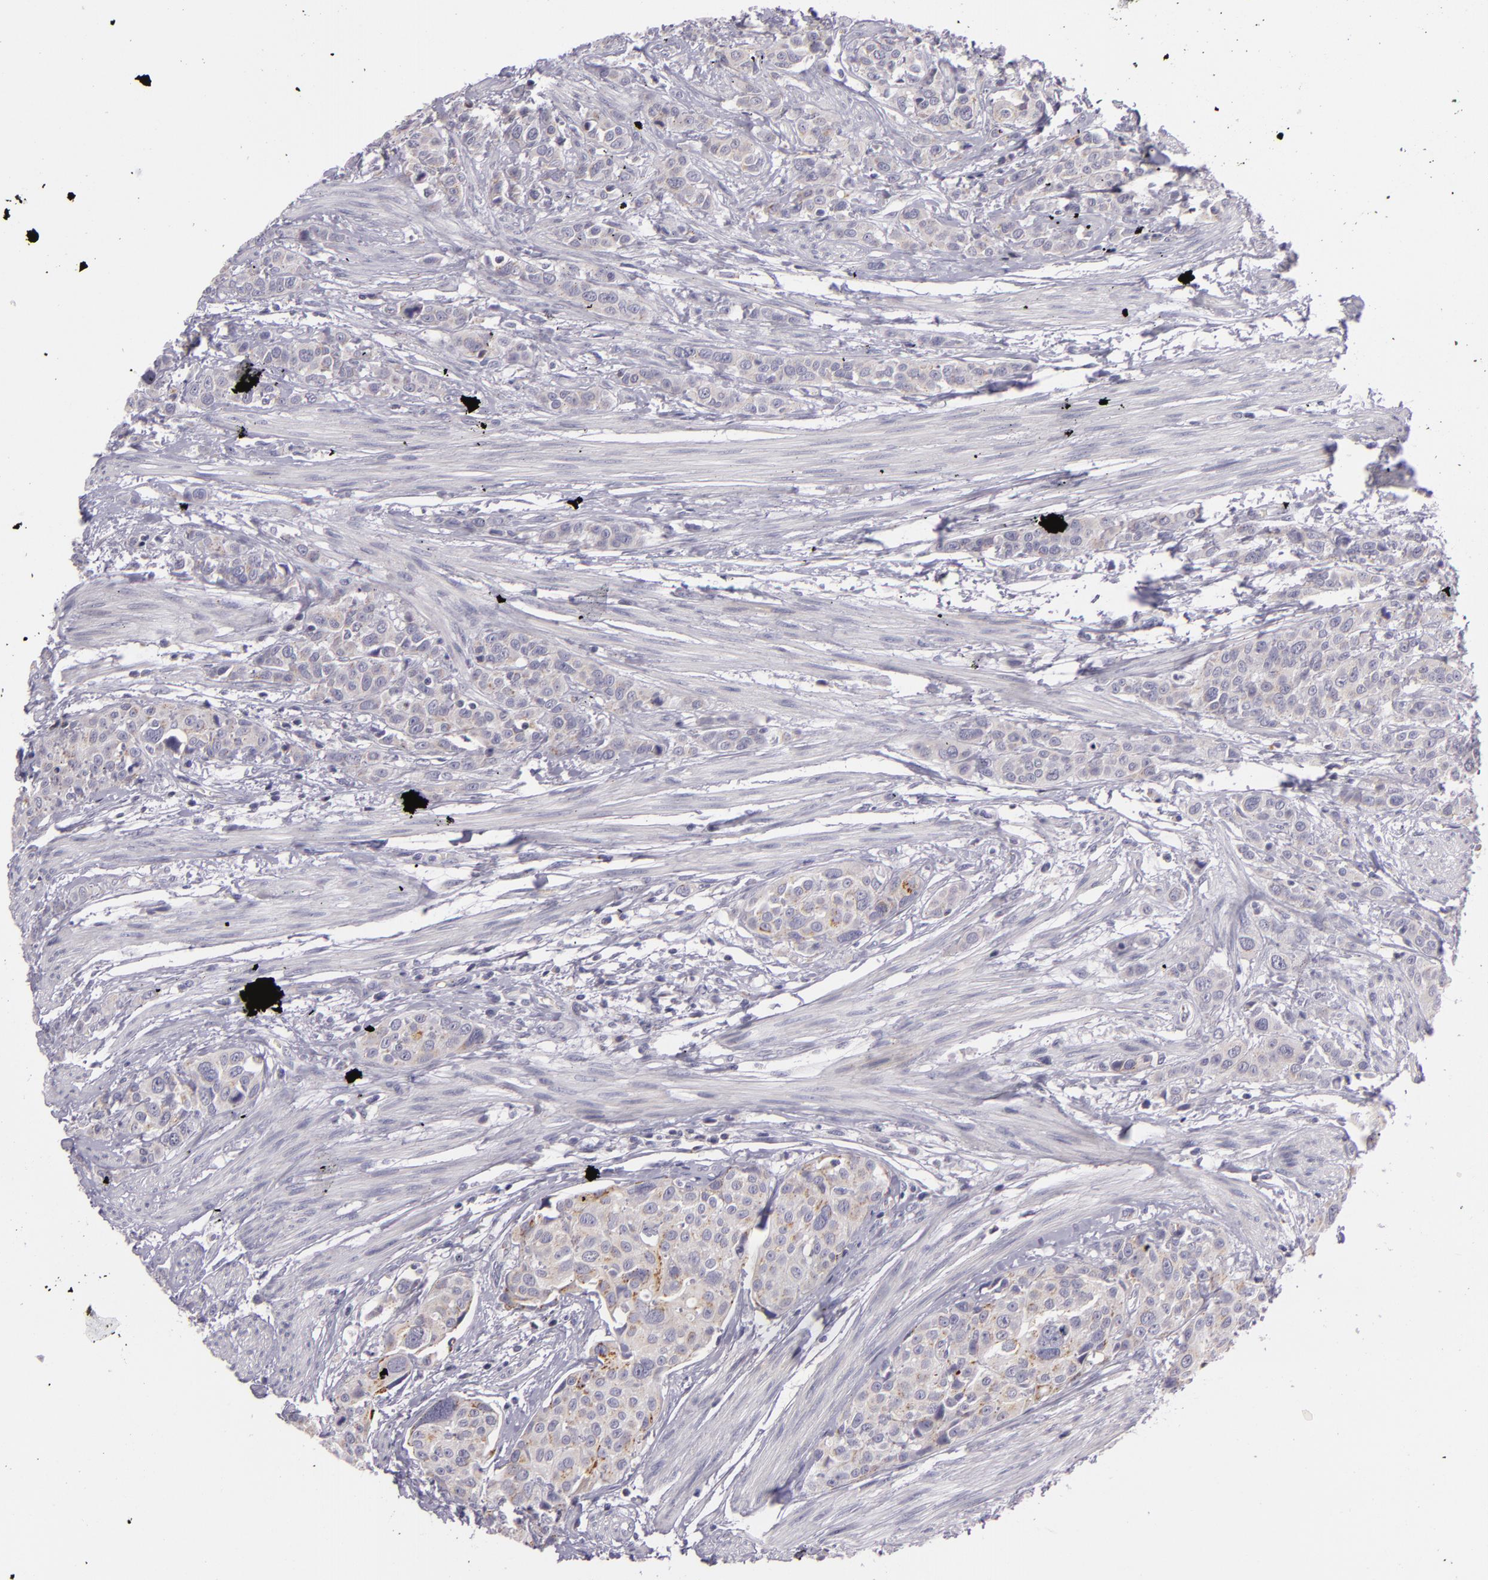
{"staining": {"intensity": "negative", "quantity": "none", "location": "none"}, "tissue": "urothelial cancer", "cell_type": "Tumor cells", "image_type": "cancer", "snomed": [{"axis": "morphology", "description": "Urothelial carcinoma, High grade"}, {"axis": "topography", "description": "Urinary bladder"}], "caption": "Tumor cells show no significant protein staining in urothelial cancer.", "gene": "CILK1", "patient": {"sex": "male", "age": 56}}